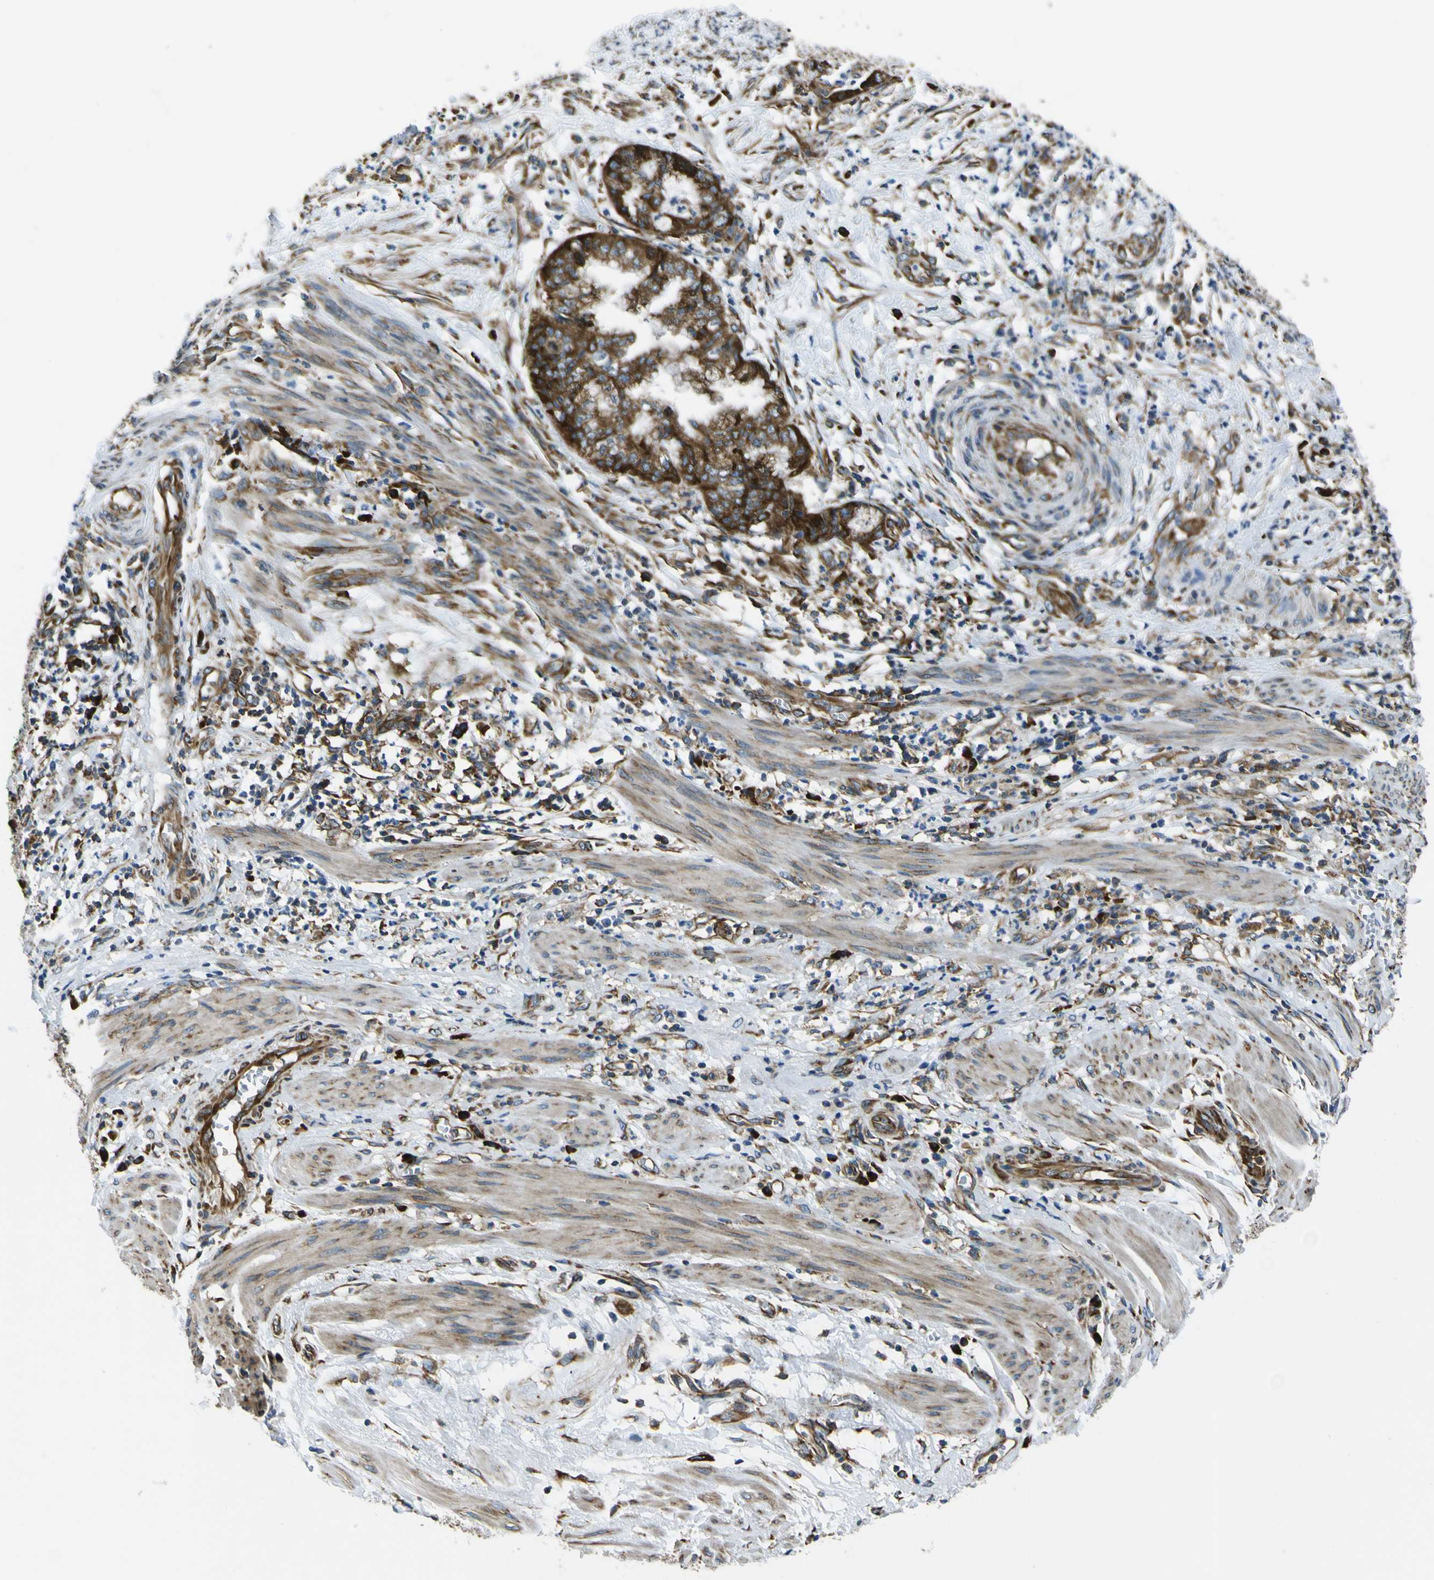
{"staining": {"intensity": "strong", "quantity": ">75%", "location": "cytoplasmic/membranous"}, "tissue": "endometrial cancer", "cell_type": "Tumor cells", "image_type": "cancer", "snomed": [{"axis": "morphology", "description": "Necrosis, NOS"}, {"axis": "morphology", "description": "Adenocarcinoma, NOS"}, {"axis": "topography", "description": "Endometrium"}], "caption": "Endometrial adenocarcinoma stained with DAB (3,3'-diaminobenzidine) IHC reveals high levels of strong cytoplasmic/membranous staining in approximately >75% of tumor cells. The staining was performed using DAB, with brown indicating positive protein expression. Nuclei are stained blue with hematoxylin.", "gene": "RPSA", "patient": {"sex": "female", "age": 79}}